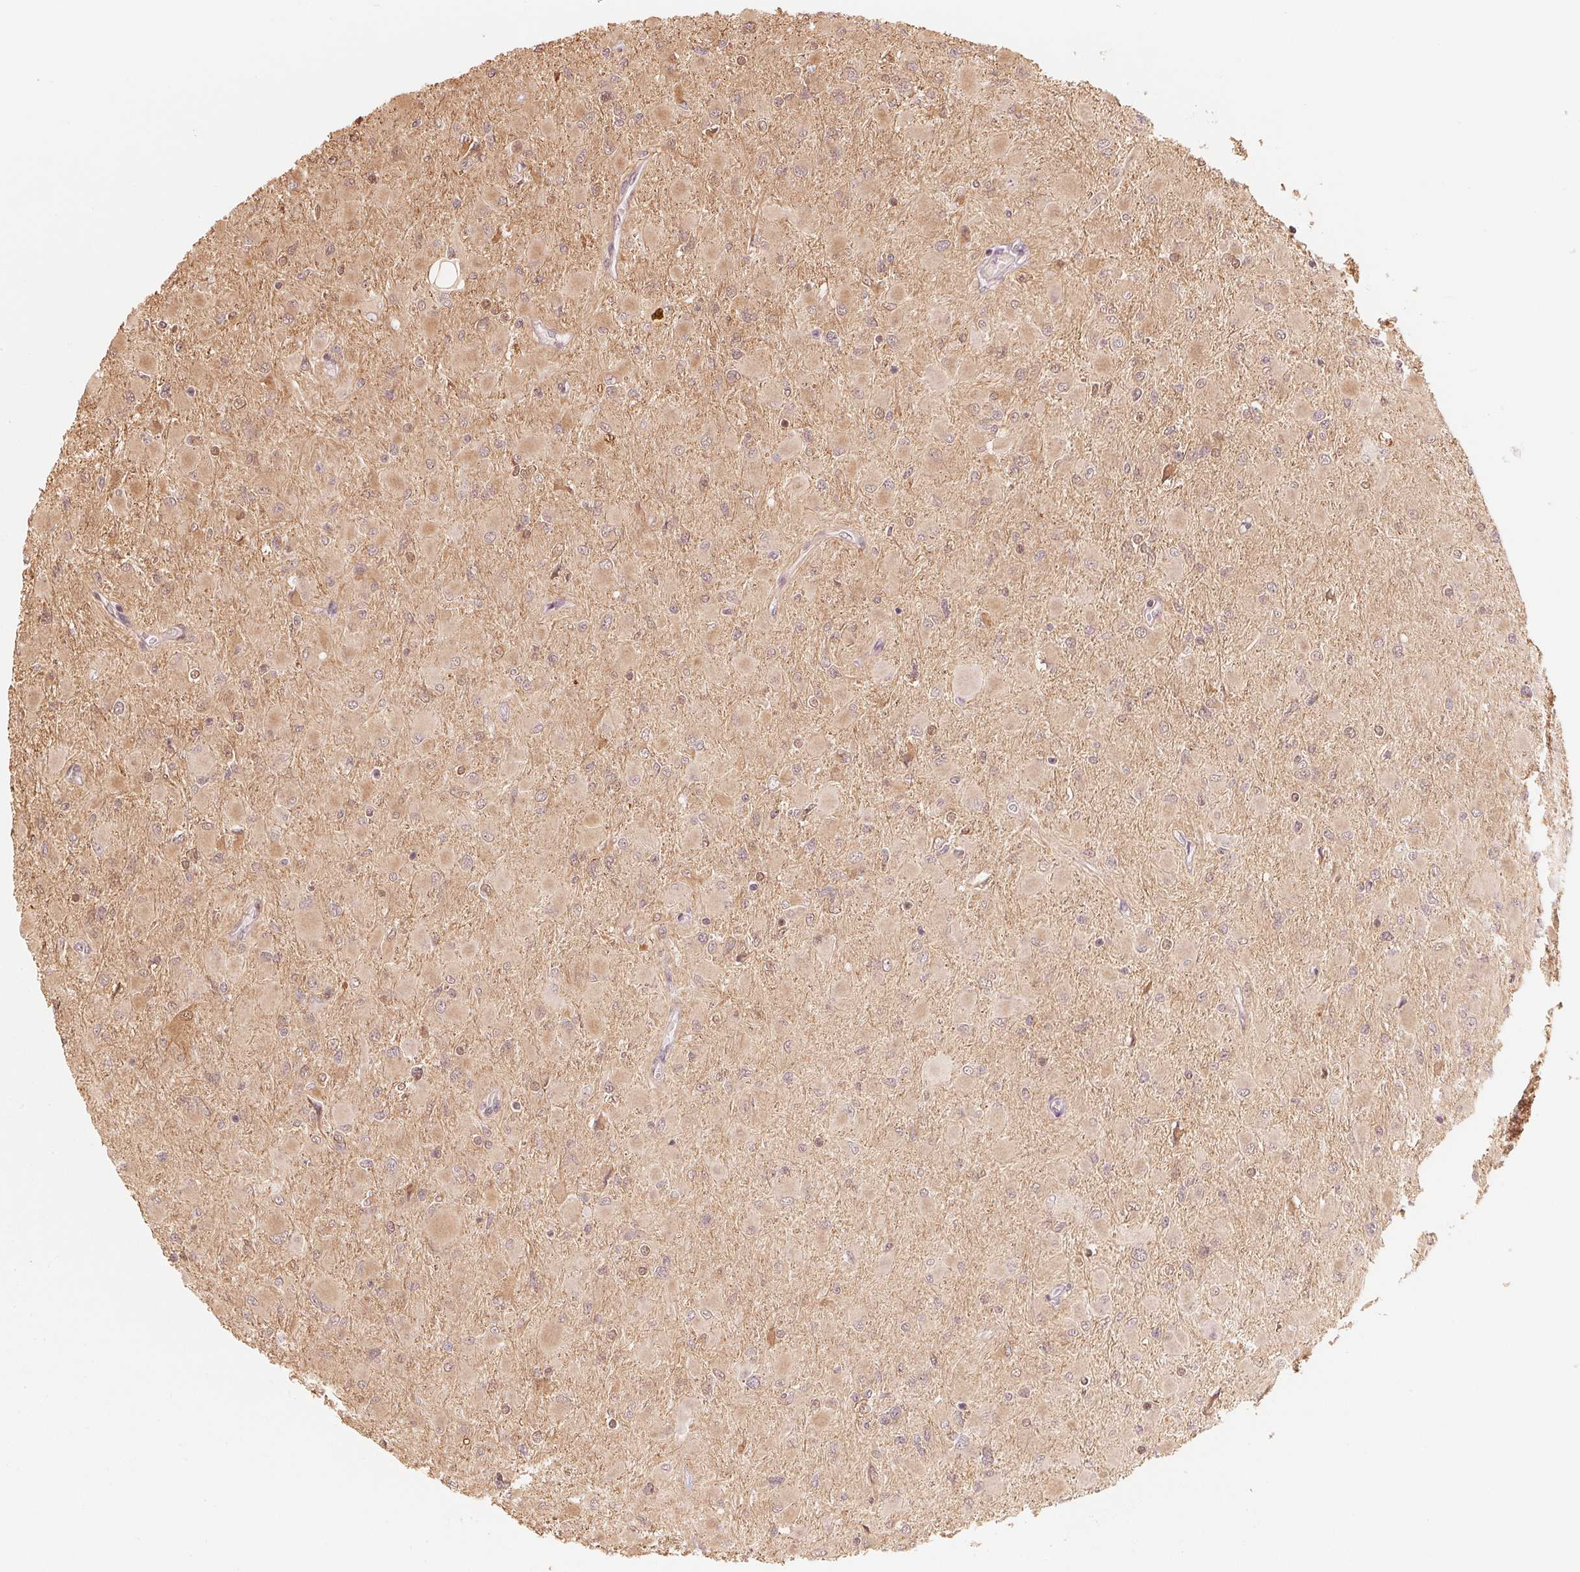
{"staining": {"intensity": "negative", "quantity": "none", "location": "none"}, "tissue": "glioma", "cell_type": "Tumor cells", "image_type": "cancer", "snomed": [{"axis": "morphology", "description": "Glioma, malignant, High grade"}, {"axis": "topography", "description": "Cerebral cortex"}], "caption": "Tumor cells show no significant staining in glioma.", "gene": "PRKN", "patient": {"sex": "female", "age": 36}}